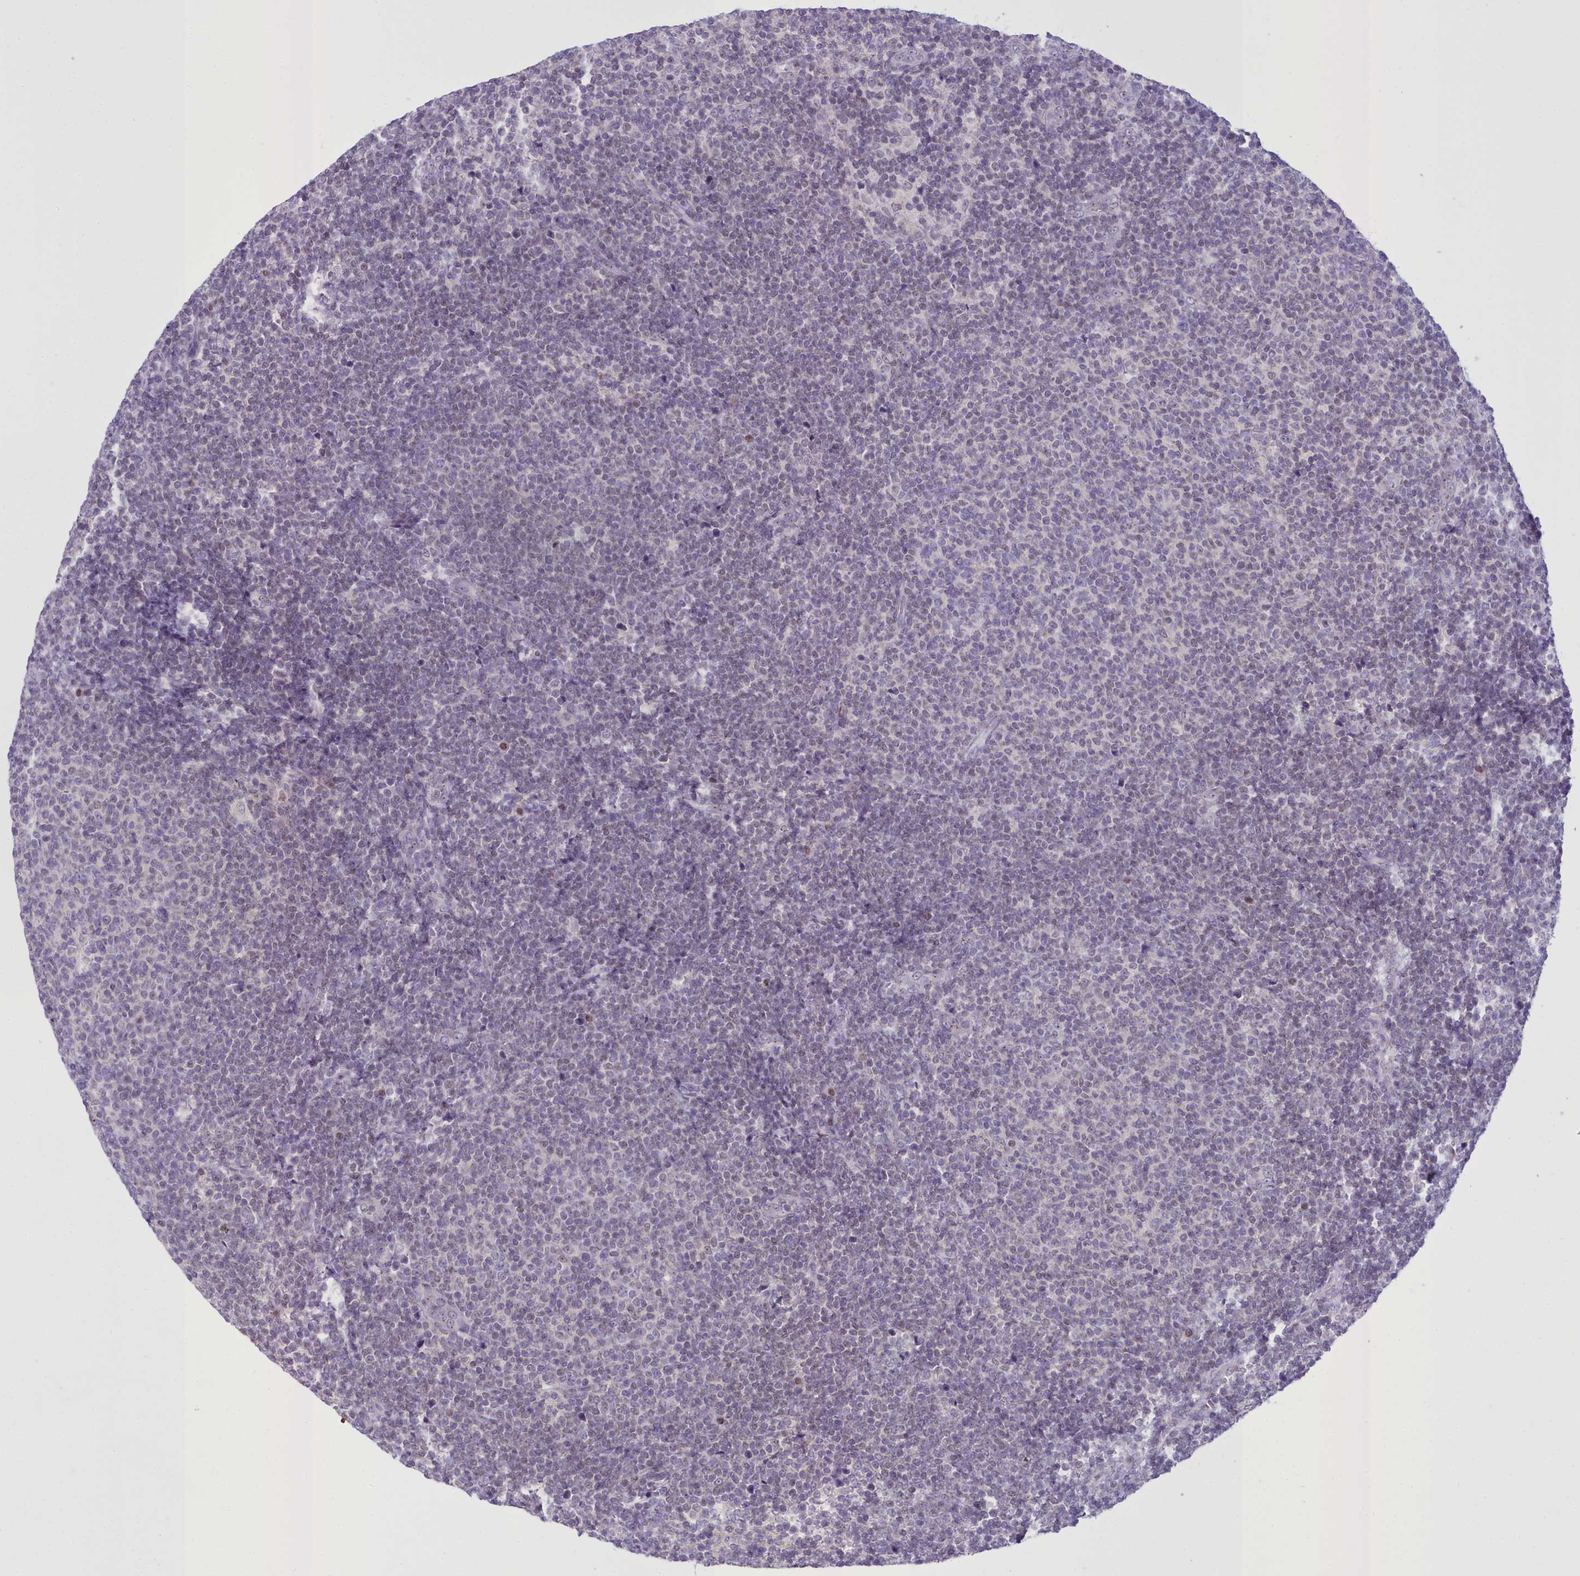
{"staining": {"intensity": "negative", "quantity": "none", "location": "none"}, "tissue": "lymphoma", "cell_type": "Tumor cells", "image_type": "cancer", "snomed": [{"axis": "morphology", "description": "Malignant lymphoma, non-Hodgkin's type, Low grade"}, {"axis": "topography", "description": "Lymph node"}], "caption": "High power microscopy histopathology image of an immunohistochemistry image of low-grade malignant lymphoma, non-Hodgkin's type, revealing no significant positivity in tumor cells.", "gene": "B9D2", "patient": {"sex": "male", "age": 66}}